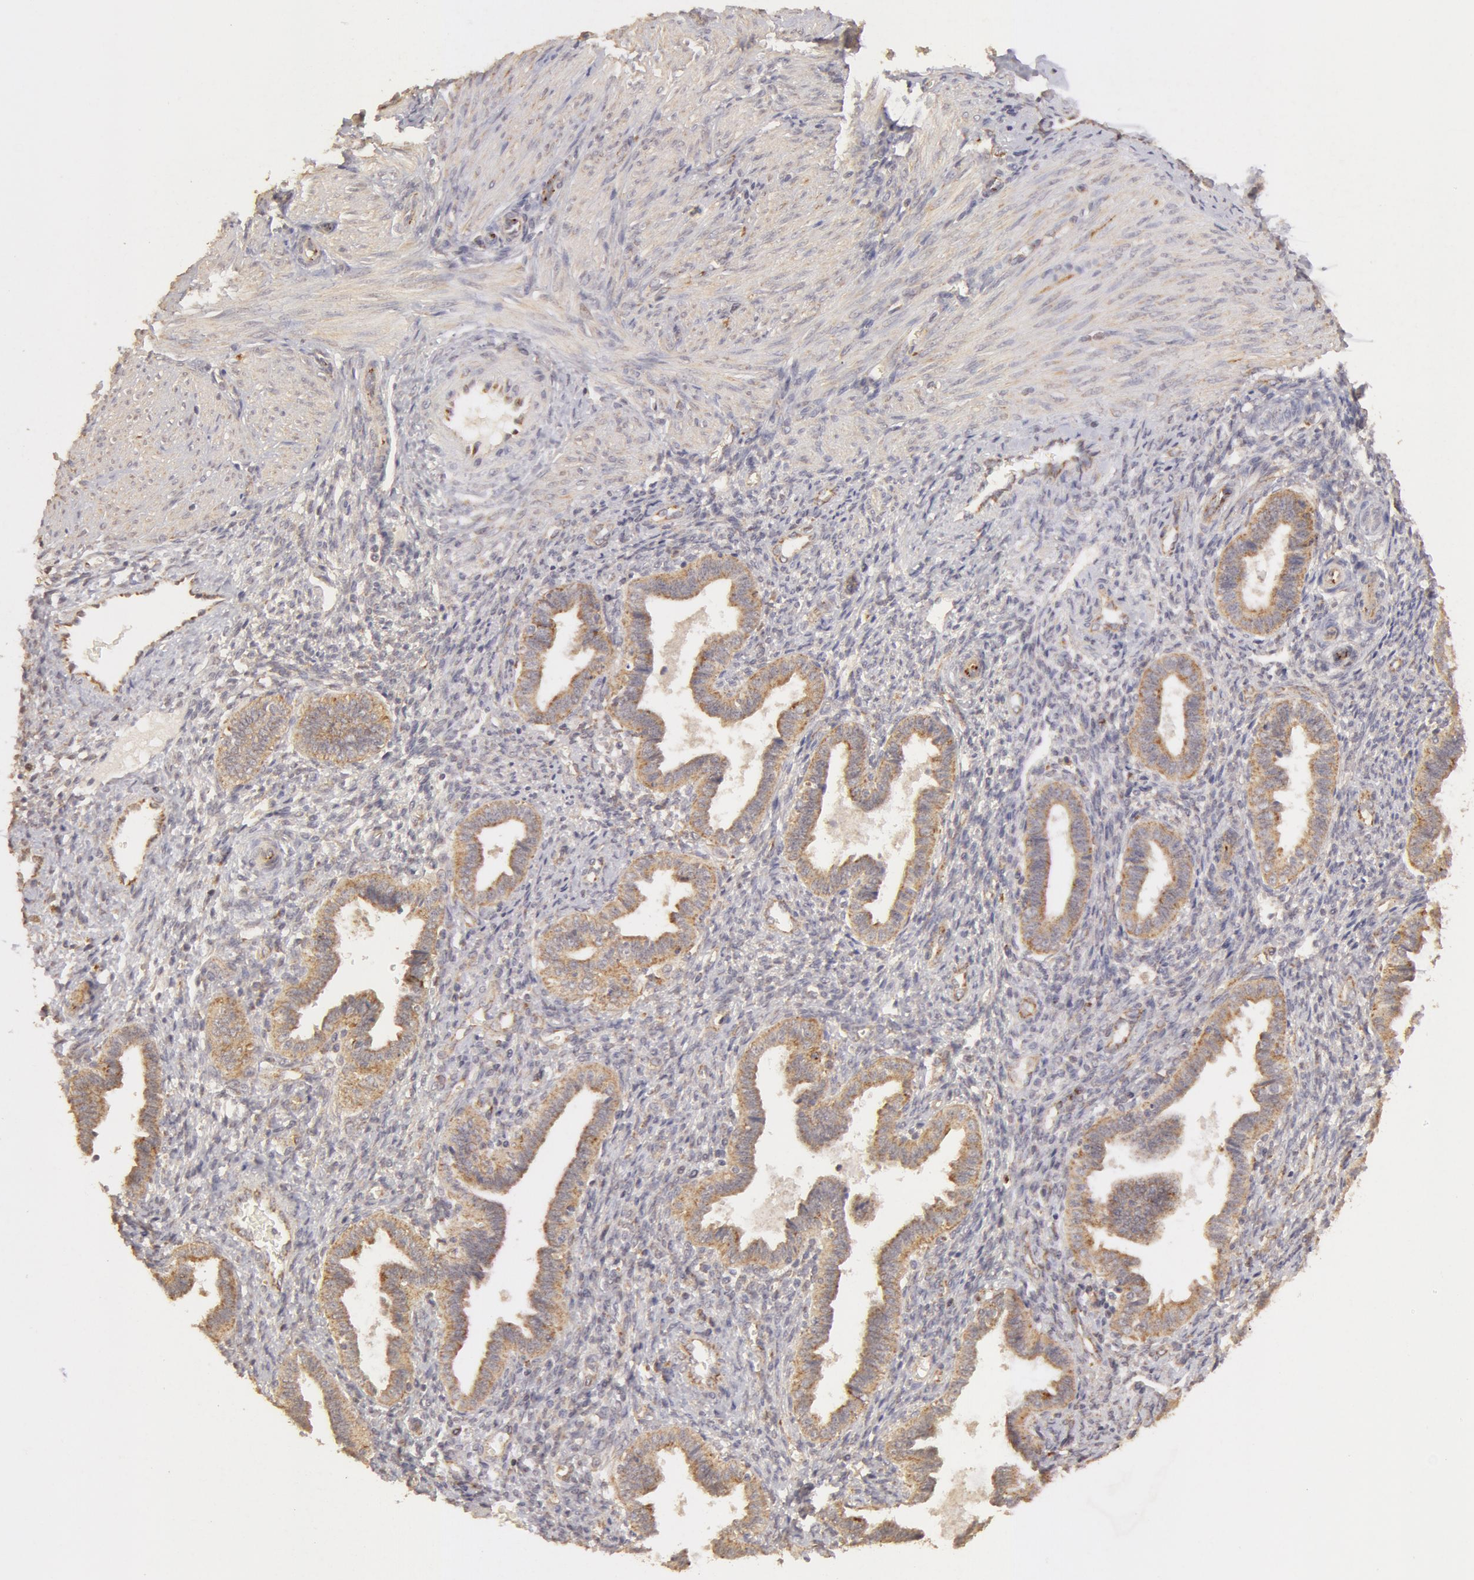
{"staining": {"intensity": "negative", "quantity": "none", "location": "none"}, "tissue": "endometrium", "cell_type": "Cells in endometrial stroma", "image_type": "normal", "snomed": [{"axis": "morphology", "description": "Normal tissue, NOS"}, {"axis": "topography", "description": "Endometrium"}], "caption": "Immunohistochemical staining of benign endometrium exhibits no significant expression in cells in endometrial stroma.", "gene": "ADPRH", "patient": {"sex": "female", "age": 36}}